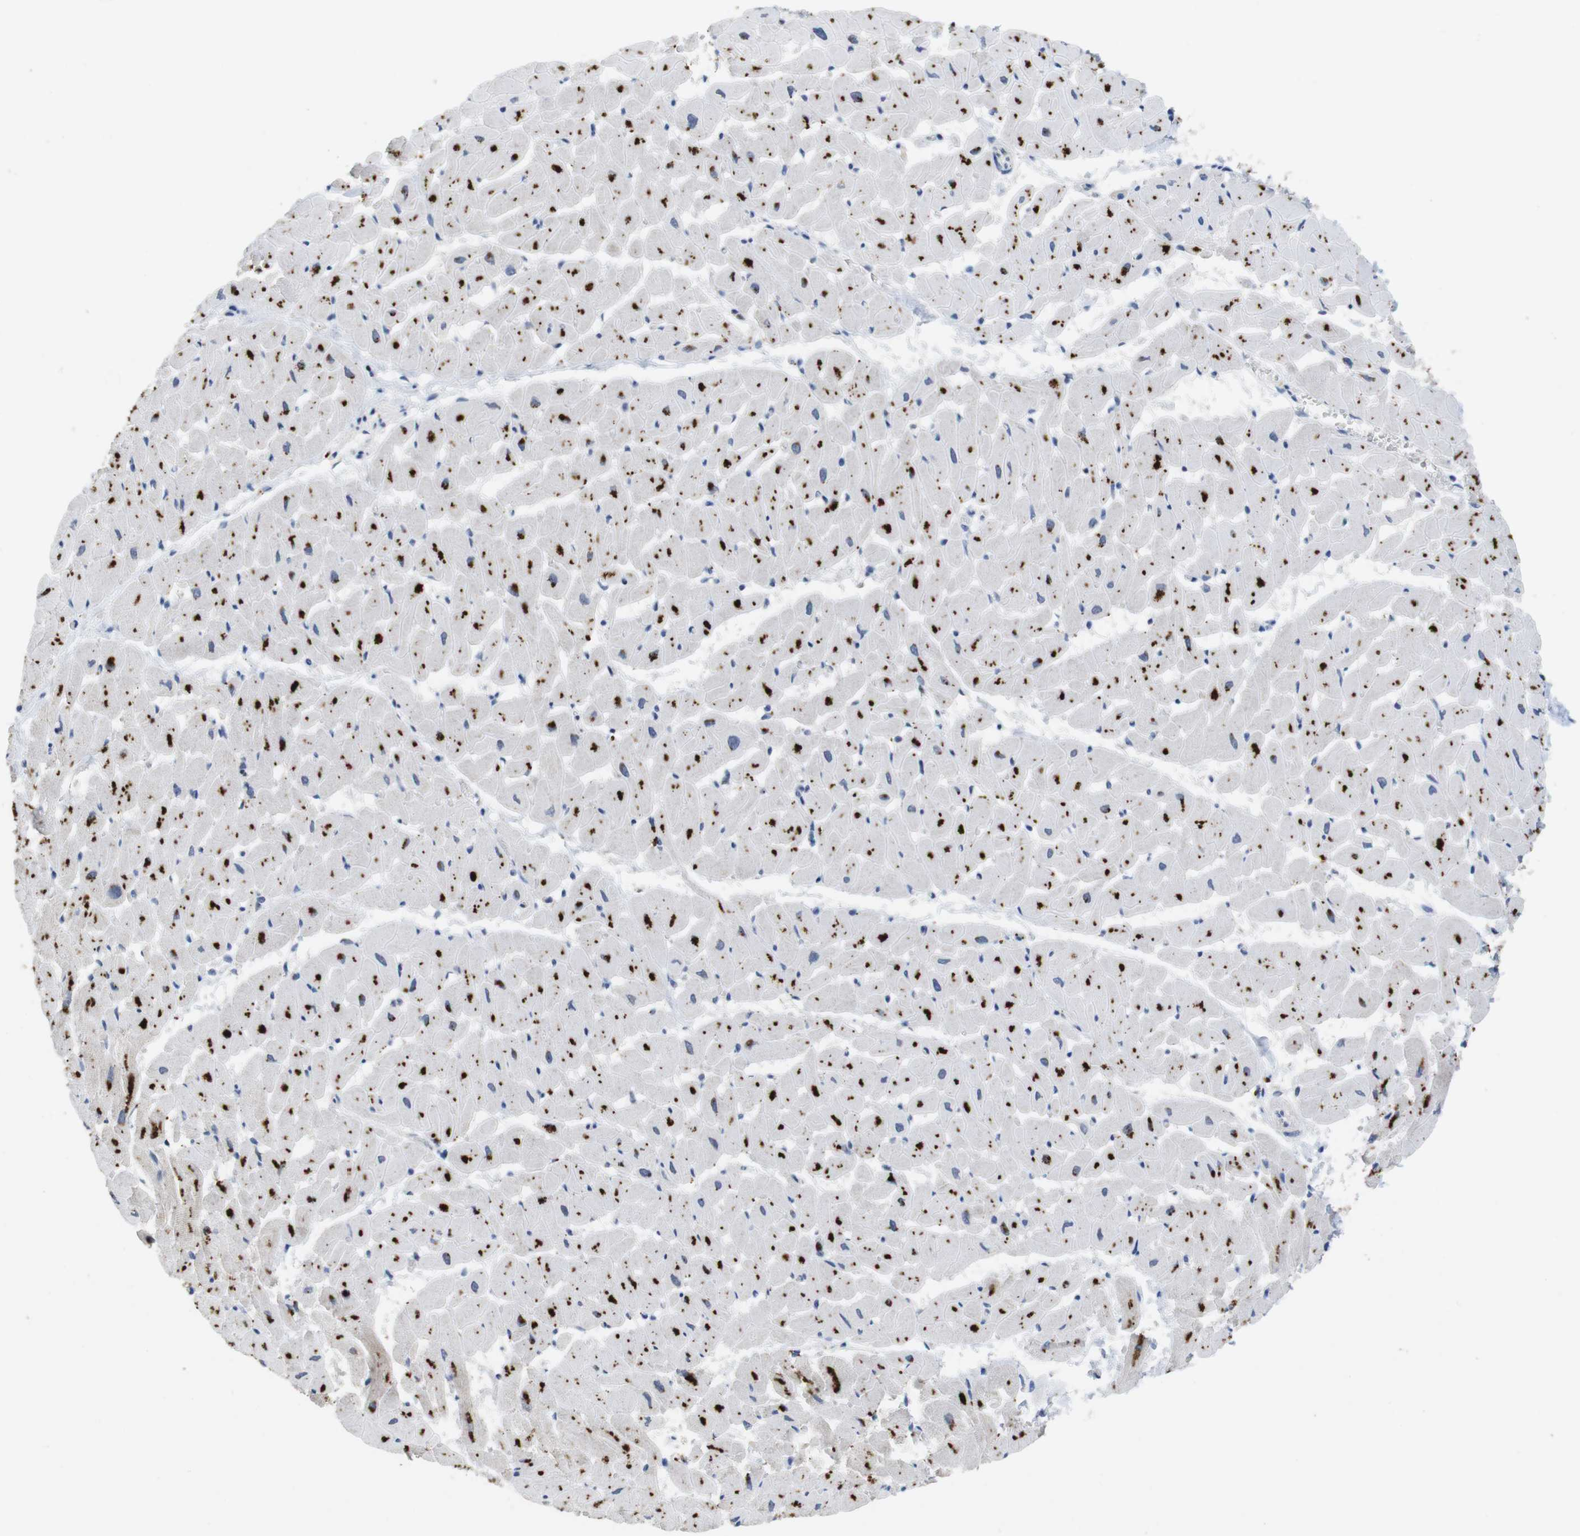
{"staining": {"intensity": "strong", "quantity": "25%-75%", "location": "cytoplasmic/membranous"}, "tissue": "heart muscle", "cell_type": "Cardiomyocytes", "image_type": "normal", "snomed": [{"axis": "morphology", "description": "Normal tissue, NOS"}, {"axis": "topography", "description": "Heart"}], "caption": "Immunohistochemical staining of unremarkable heart muscle displays strong cytoplasmic/membranous protein positivity in about 25%-75% of cardiomyocytes.", "gene": "KPNA2", "patient": {"sex": "female", "age": 19}}